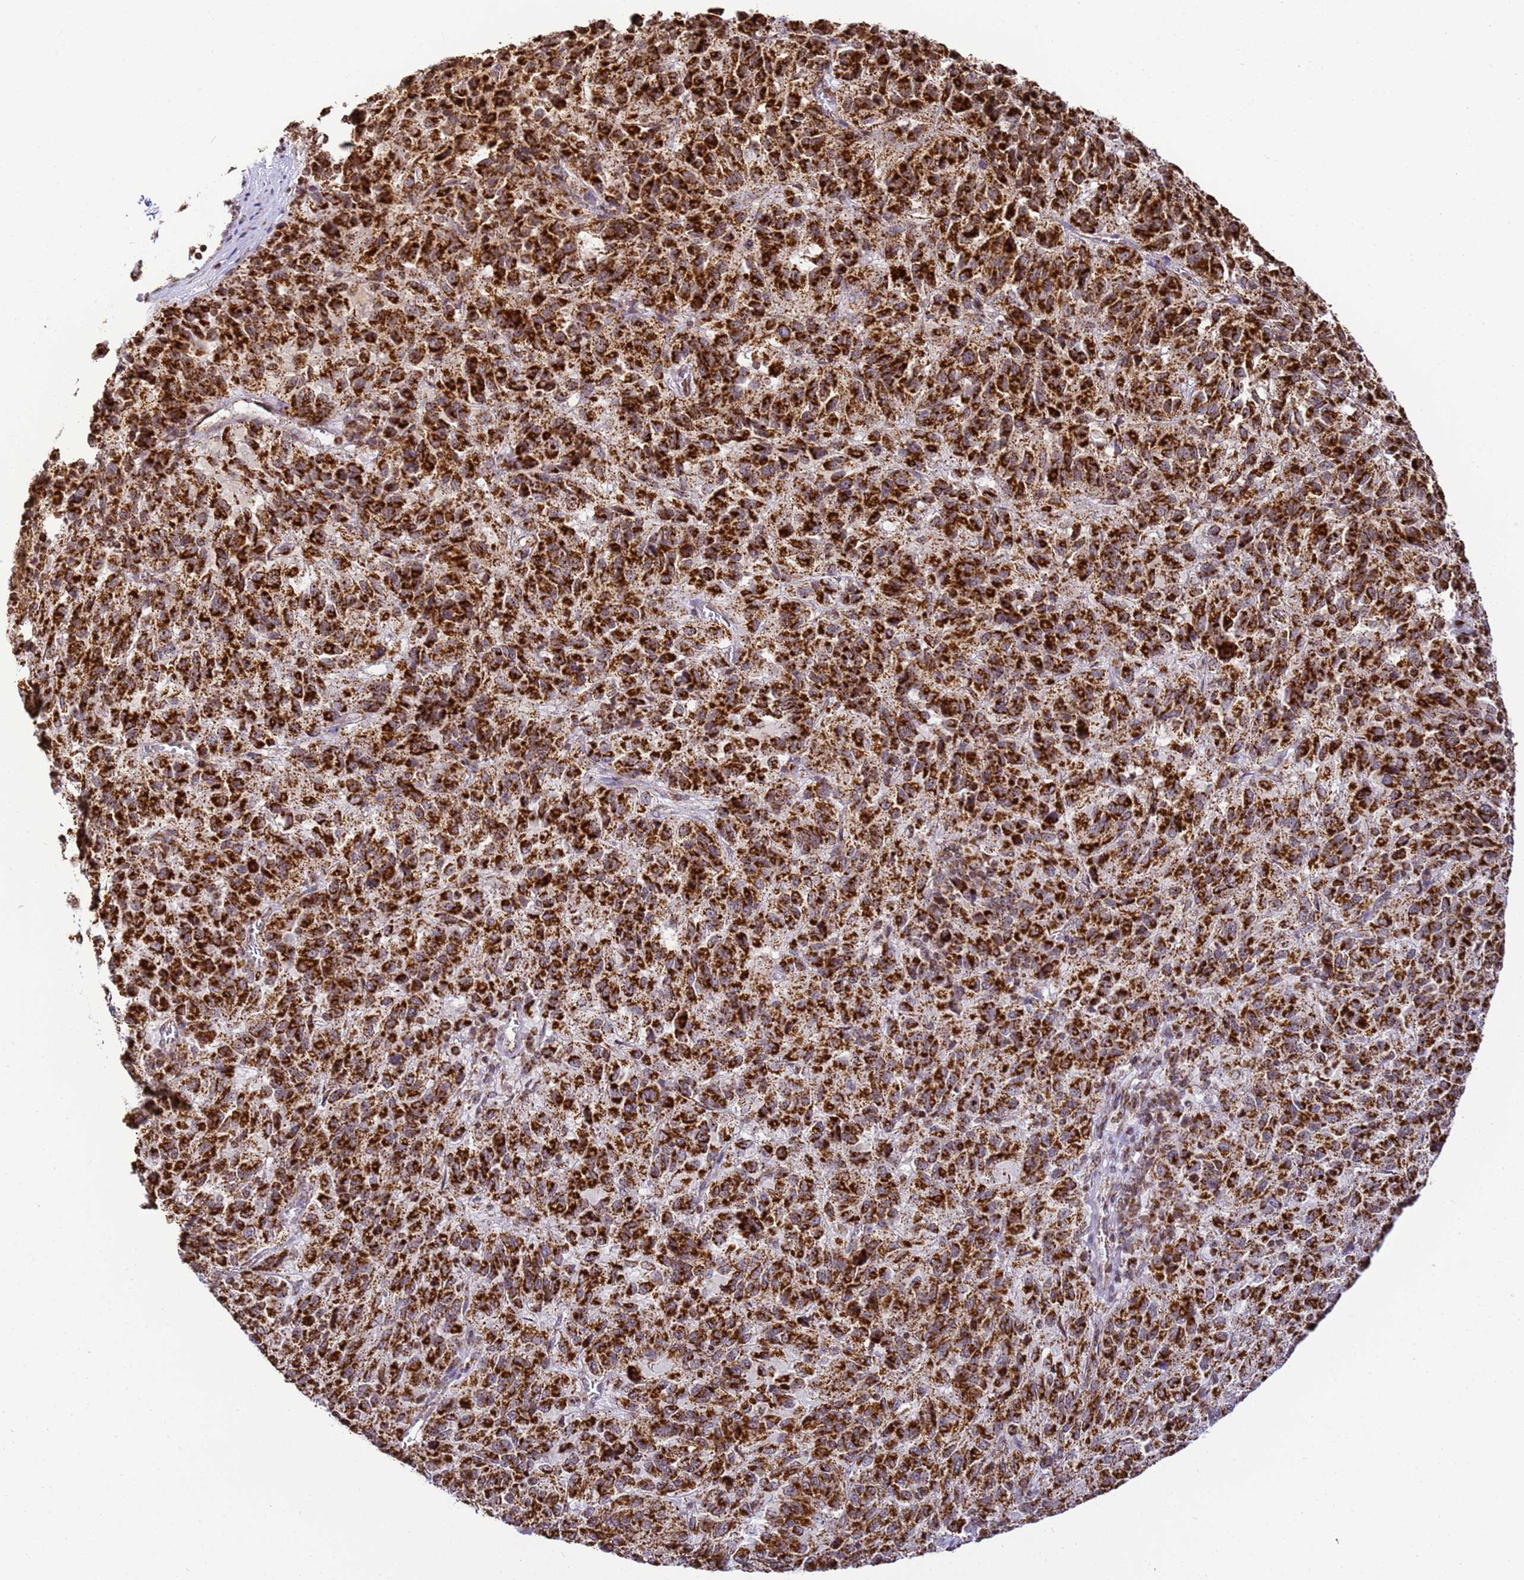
{"staining": {"intensity": "strong", "quantity": ">75%", "location": "cytoplasmic/membranous"}, "tissue": "melanoma", "cell_type": "Tumor cells", "image_type": "cancer", "snomed": [{"axis": "morphology", "description": "Malignant melanoma, Metastatic site"}, {"axis": "topography", "description": "Lung"}], "caption": "Human malignant melanoma (metastatic site) stained with a brown dye reveals strong cytoplasmic/membranous positive positivity in approximately >75% of tumor cells.", "gene": "HSPE1", "patient": {"sex": "male", "age": 64}}